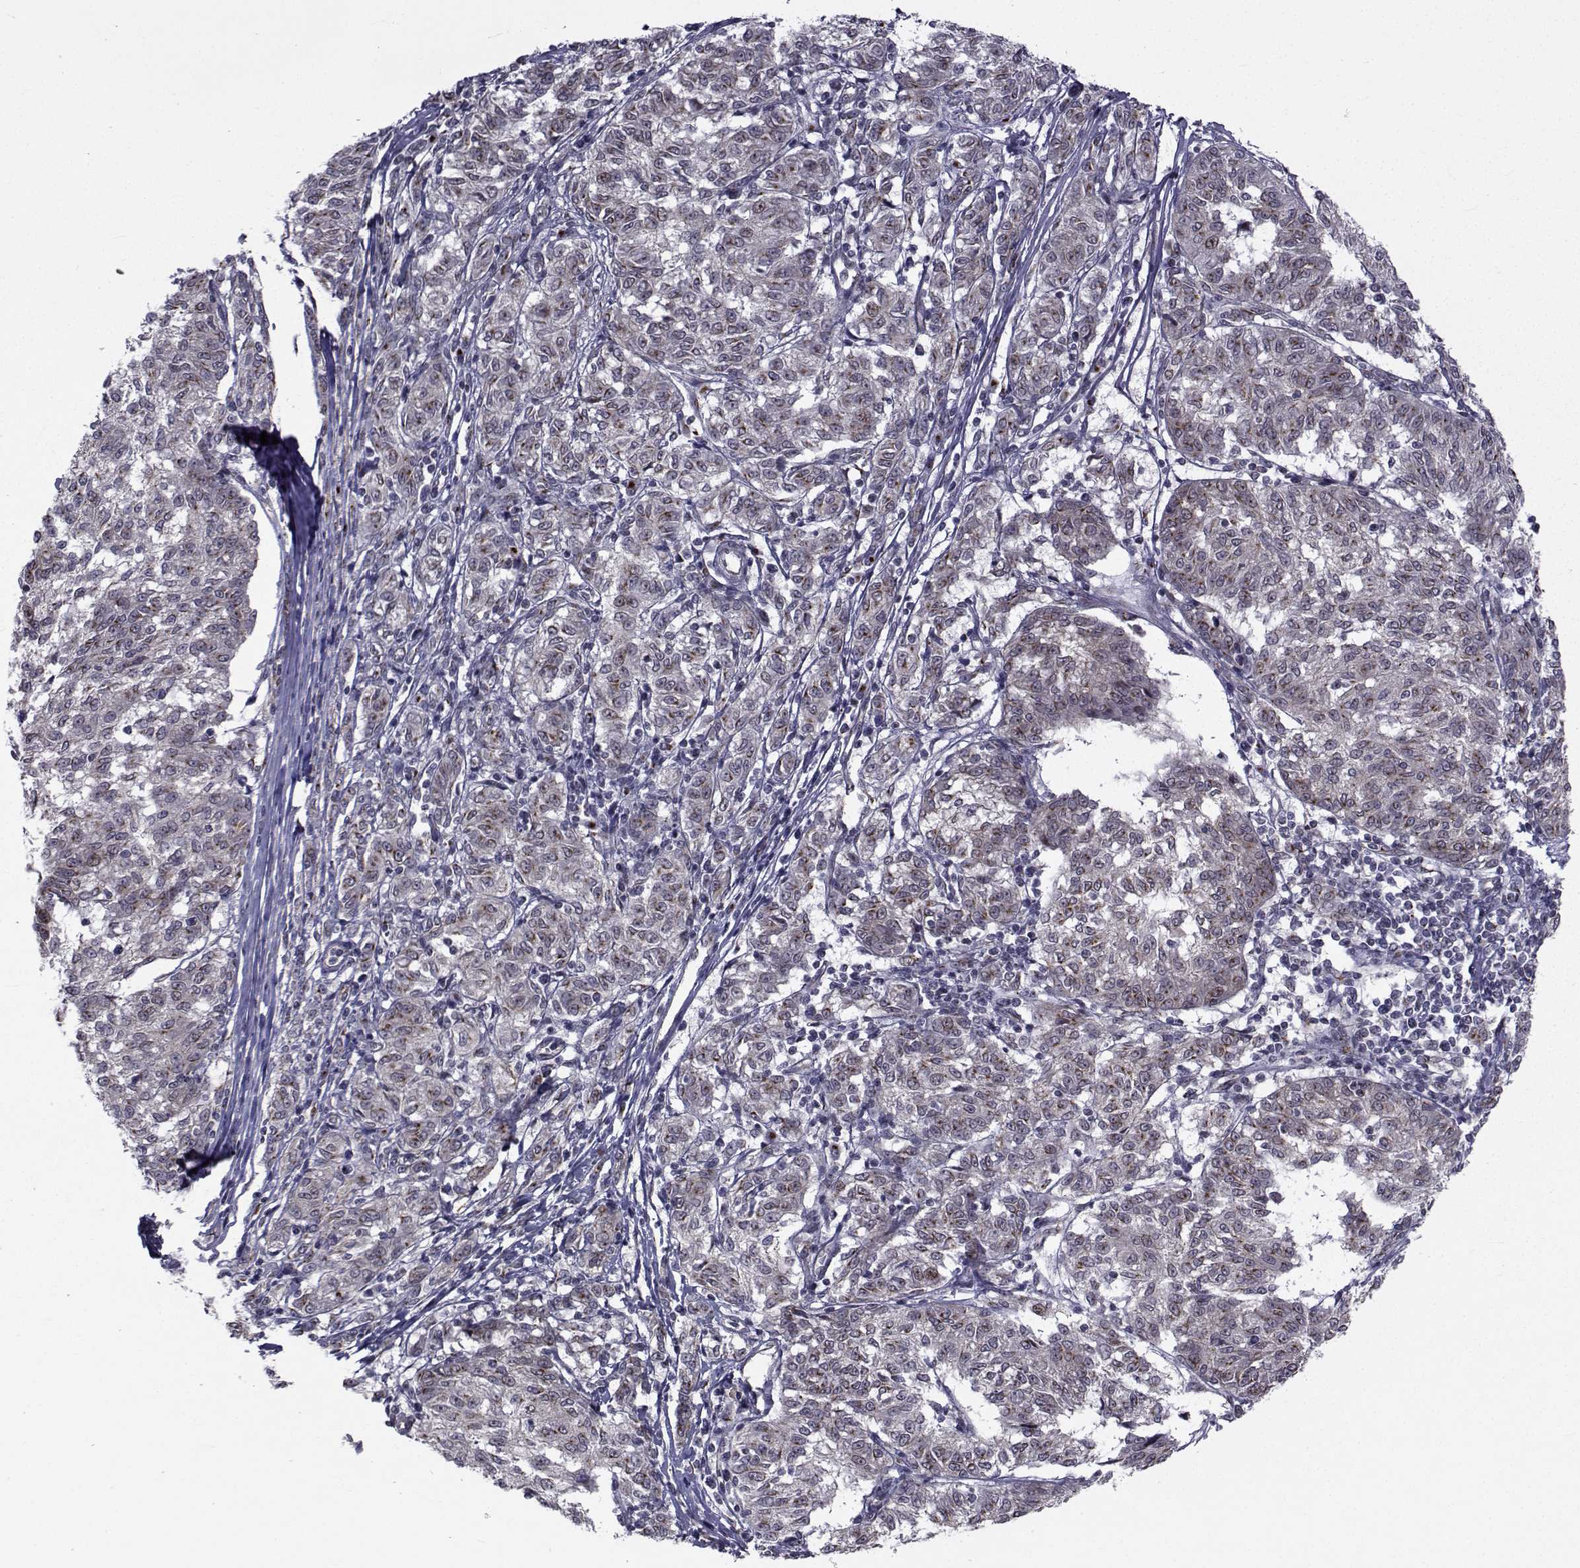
{"staining": {"intensity": "weak", "quantity": "<25%", "location": "cytoplasmic/membranous"}, "tissue": "melanoma", "cell_type": "Tumor cells", "image_type": "cancer", "snomed": [{"axis": "morphology", "description": "Malignant melanoma, NOS"}, {"axis": "topography", "description": "Skin"}], "caption": "Tumor cells show no significant expression in malignant melanoma. (DAB immunohistochemistry (IHC), high magnification).", "gene": "ATP6V1C2", "patient": {"sex": "female", "age": 72}}